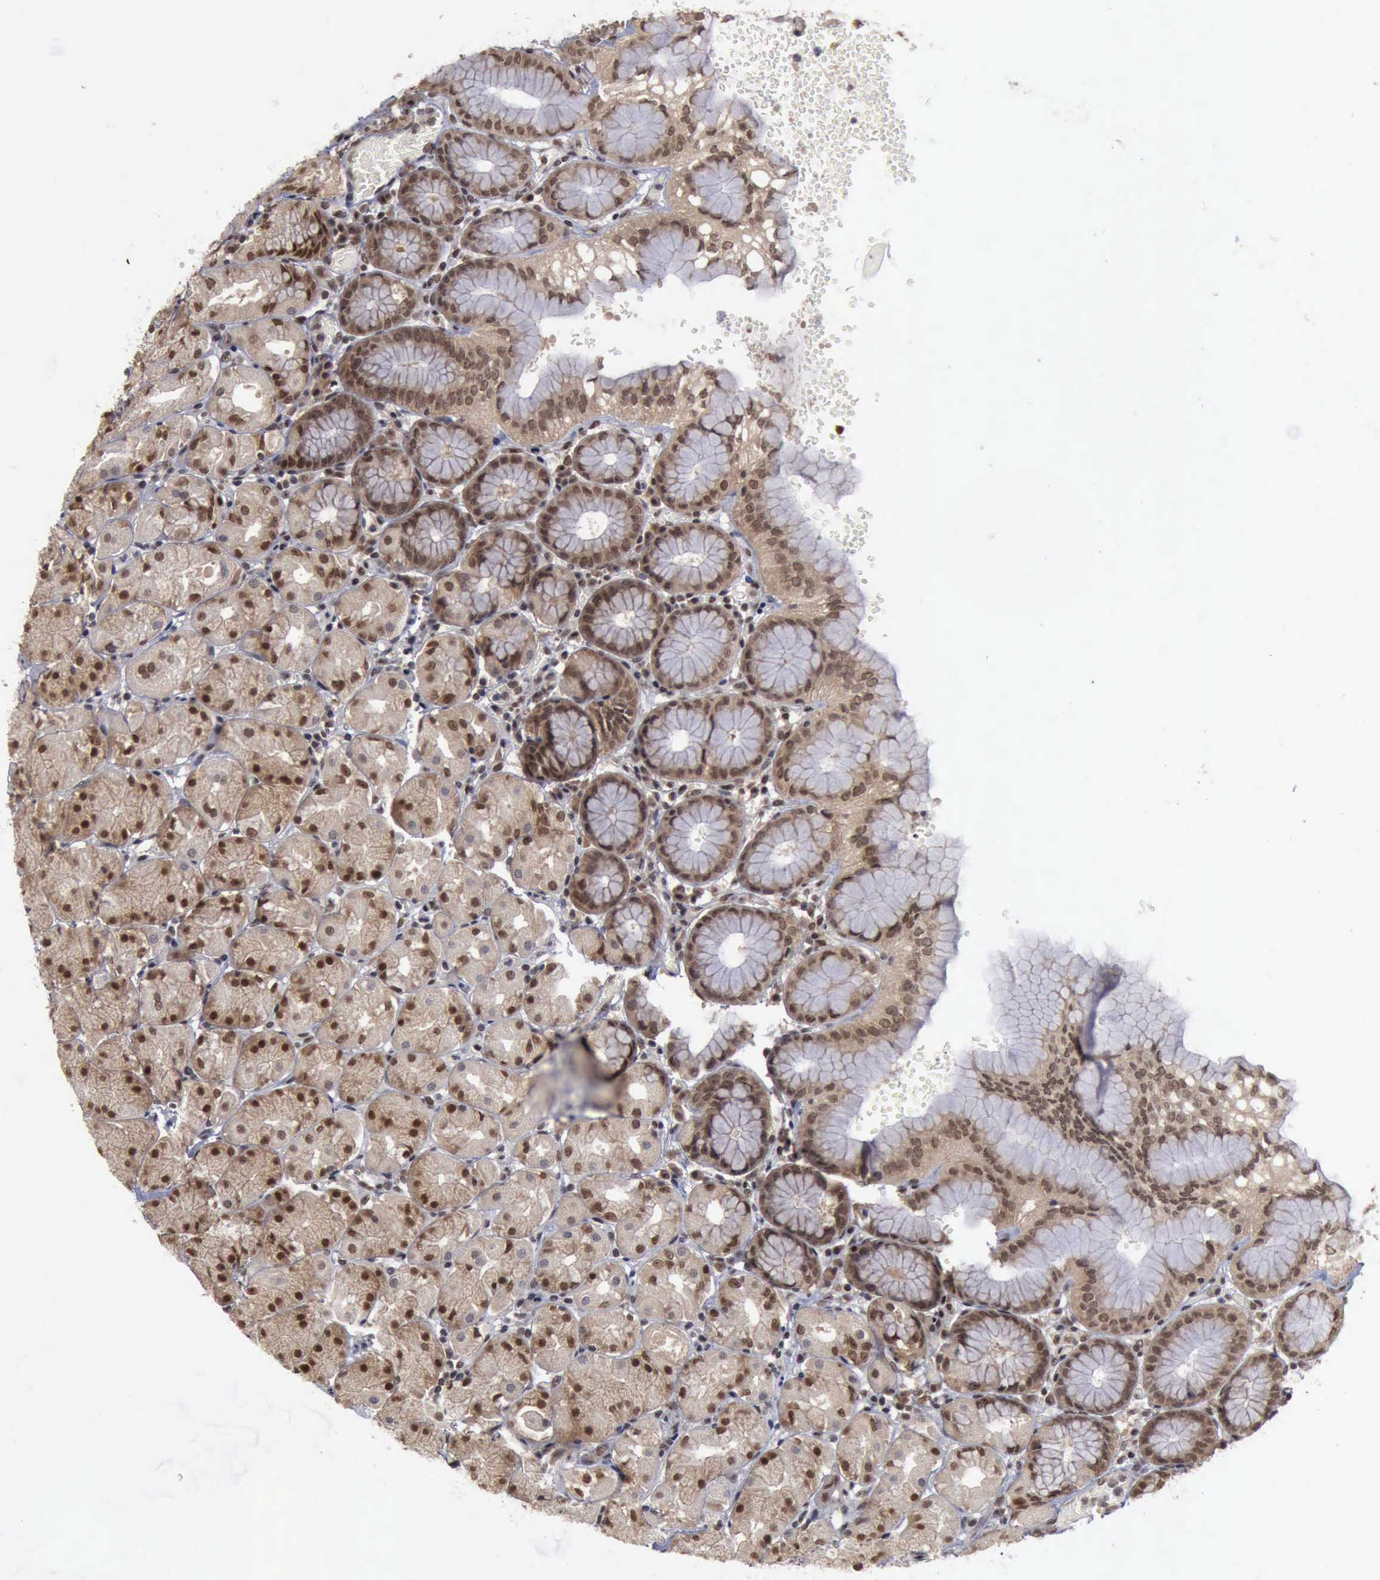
{"staining": {"intensity": "moderate", "quantity": ">75%", "location": "cytoplasmic/membranous,nuclear"}, "tissue": "stomach", "cell_type": "Glandular cells", "image_type": "normal", "snomed": [{"axis": "morphology", "description": "Normal tissue, NOS"}, {"axis": "topography", "description": "Stomach, upper"}, {"axis": "topography", "description": "Stomach"}], "caption": "High-magnification brightfield microscopy of normal stomach stained with DAB (brown) and counterstained with hematoxylin (blue). glandular cells exhibit moderate cytoplasmic/membranous,nuclear expression is identified in approximately>75% of cells.", "gene": "RTCB", "patient": {"sex": "male", "age": 76}}